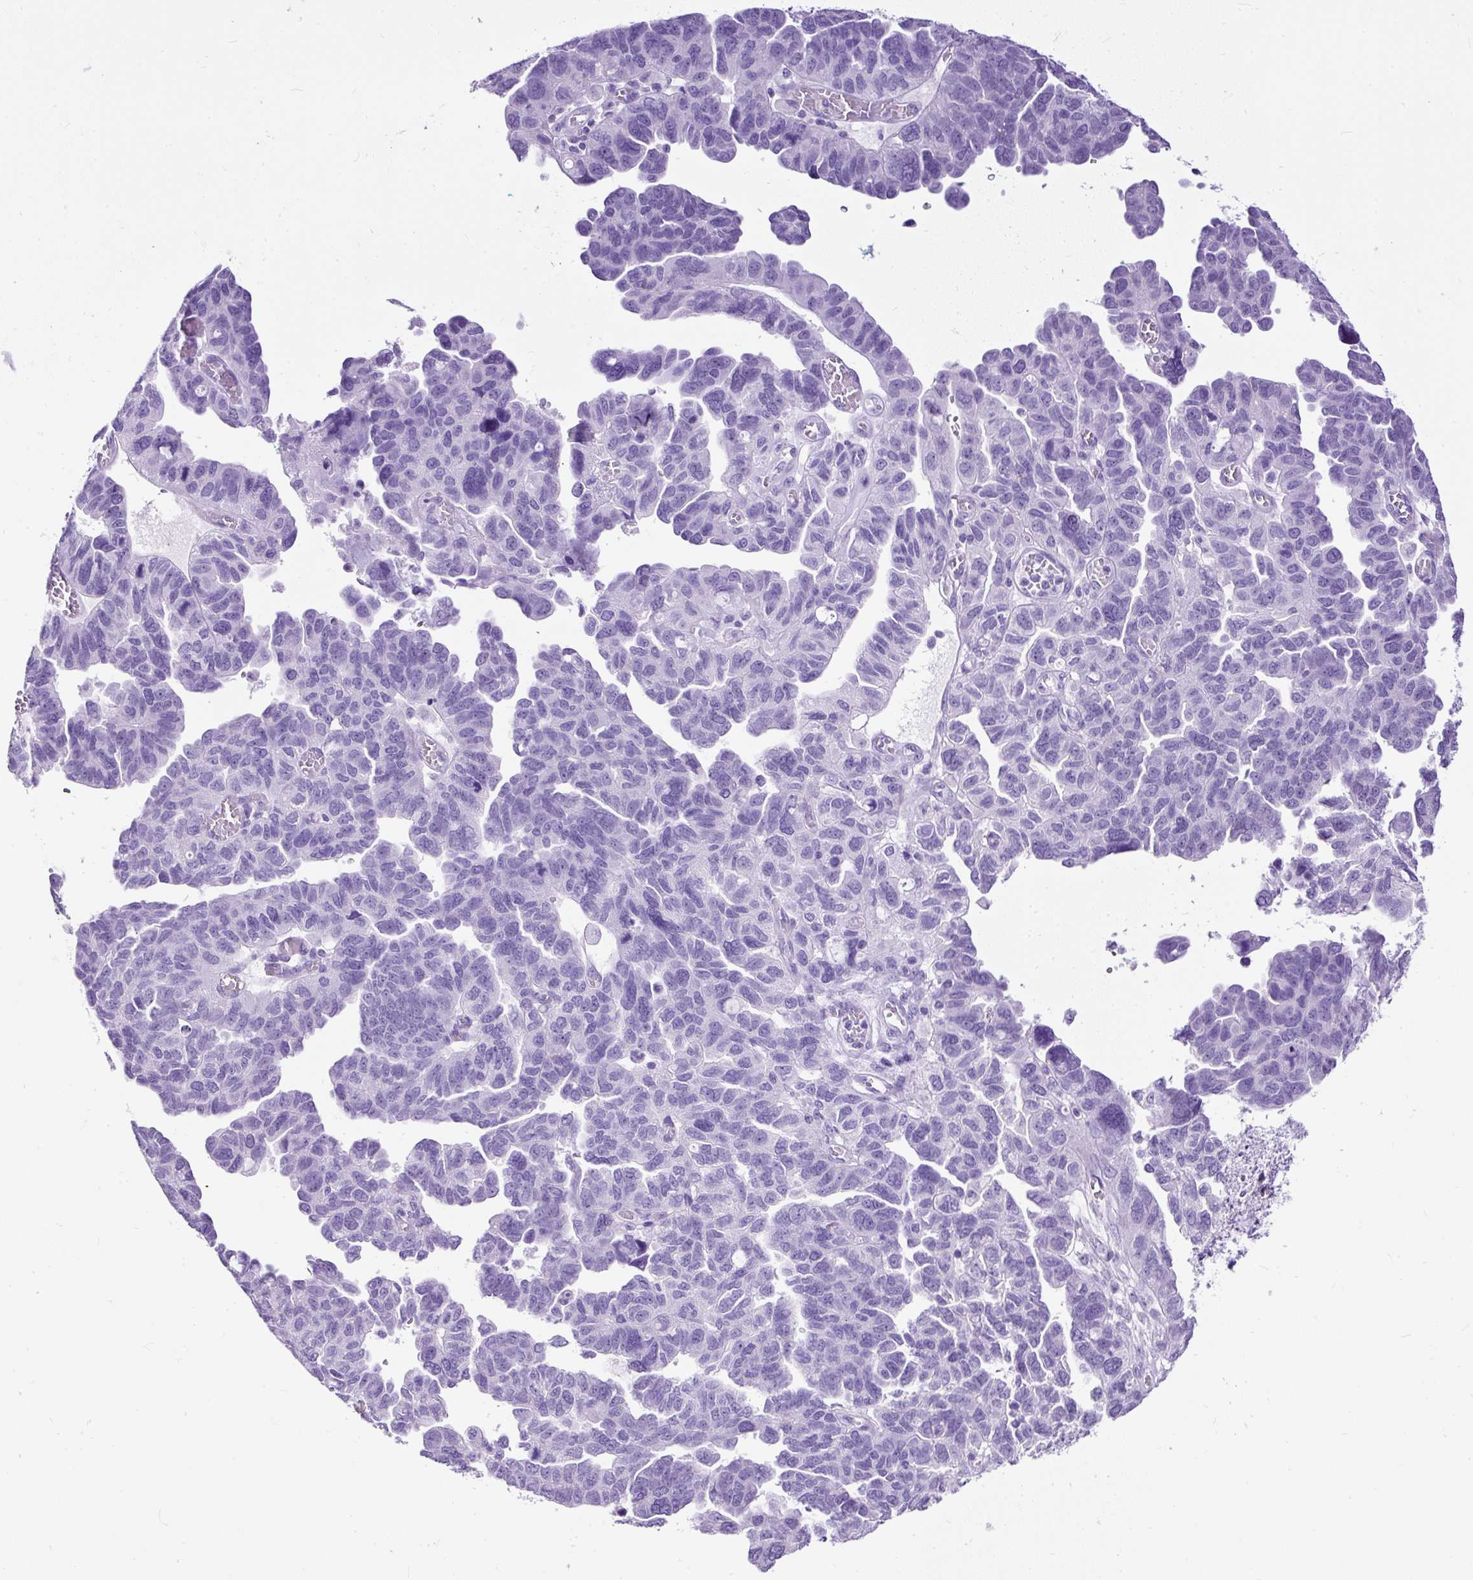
{"staining": {"intensity": "negative", "quantity": "none", "location": "none"}, "tissue": "ovarian cancer", "cell_type": "Tumor cells", "image_type": "cancer", "snomed": [{"axis": "morphology", "description": "Cystadenocarcinoma, serous, NOS"}, {"axis": "topography", "description": "Ovary"}], "caption": "This is a photomicrograph of immunohistochemistry staining of ovarian serous cystadenocarcinoma, which shows no expression in tumor cells.", "gene": "STOX2", "patient": {"sex": "female", "age": 64}}